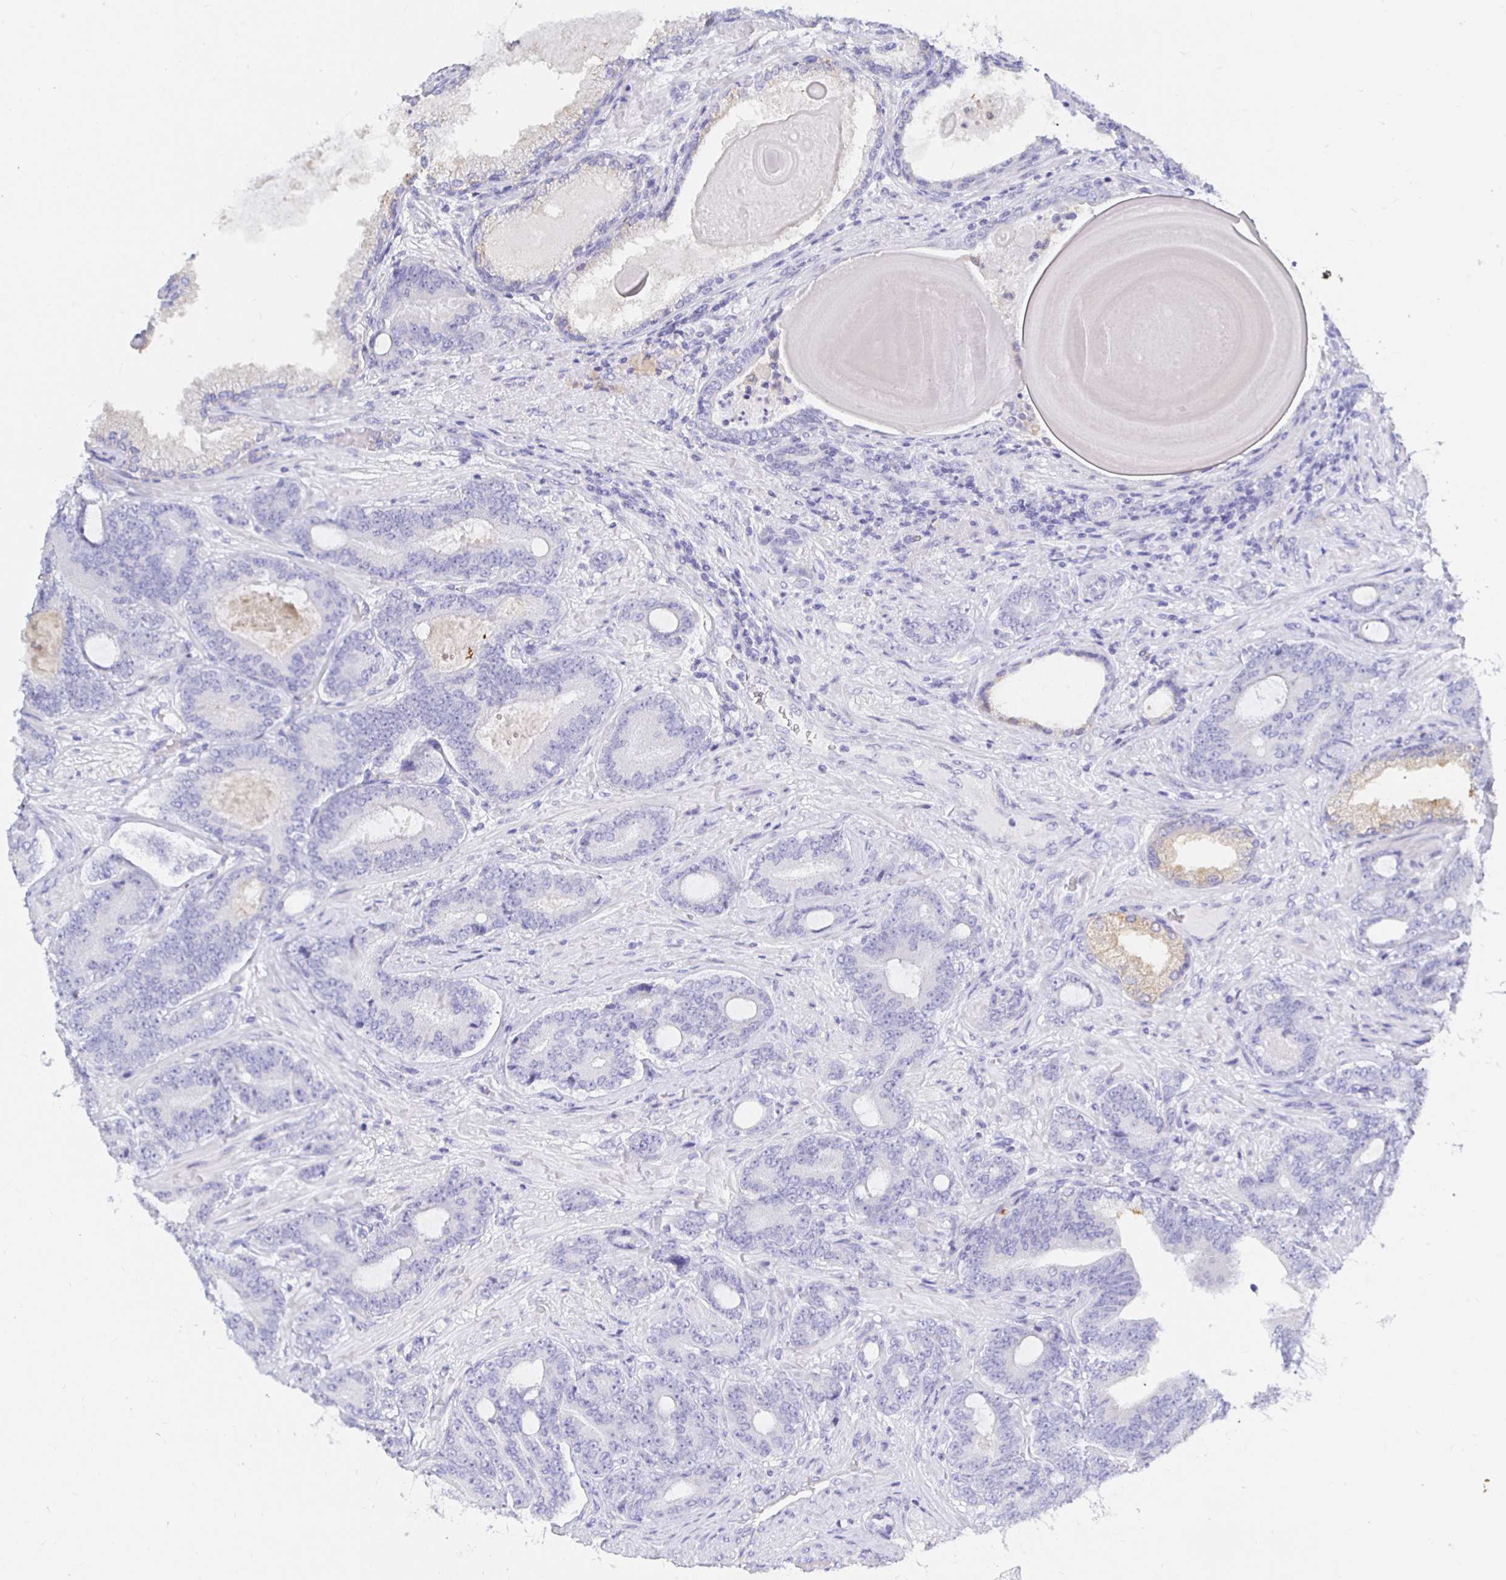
{"staining": {"intensity": "weak", "quantity": "<25%", "location": "cytoplasmic/membranous"}, "tissue": "prostate cancer", "cell_type": "Tumor cells", "image_type": "cancer", "snomed": [{"axis": "morphology", "description": "Adenocarcinoma, High grade"}, {"axis": "topography", "description": "Prostate"}], "caption": "A histopathology image of human prostate adenocarcinoma (high-grade) is negative for staining in tumor cells.", "gene": "UMOD", "patient": {"sex": "male", "age": 62}}